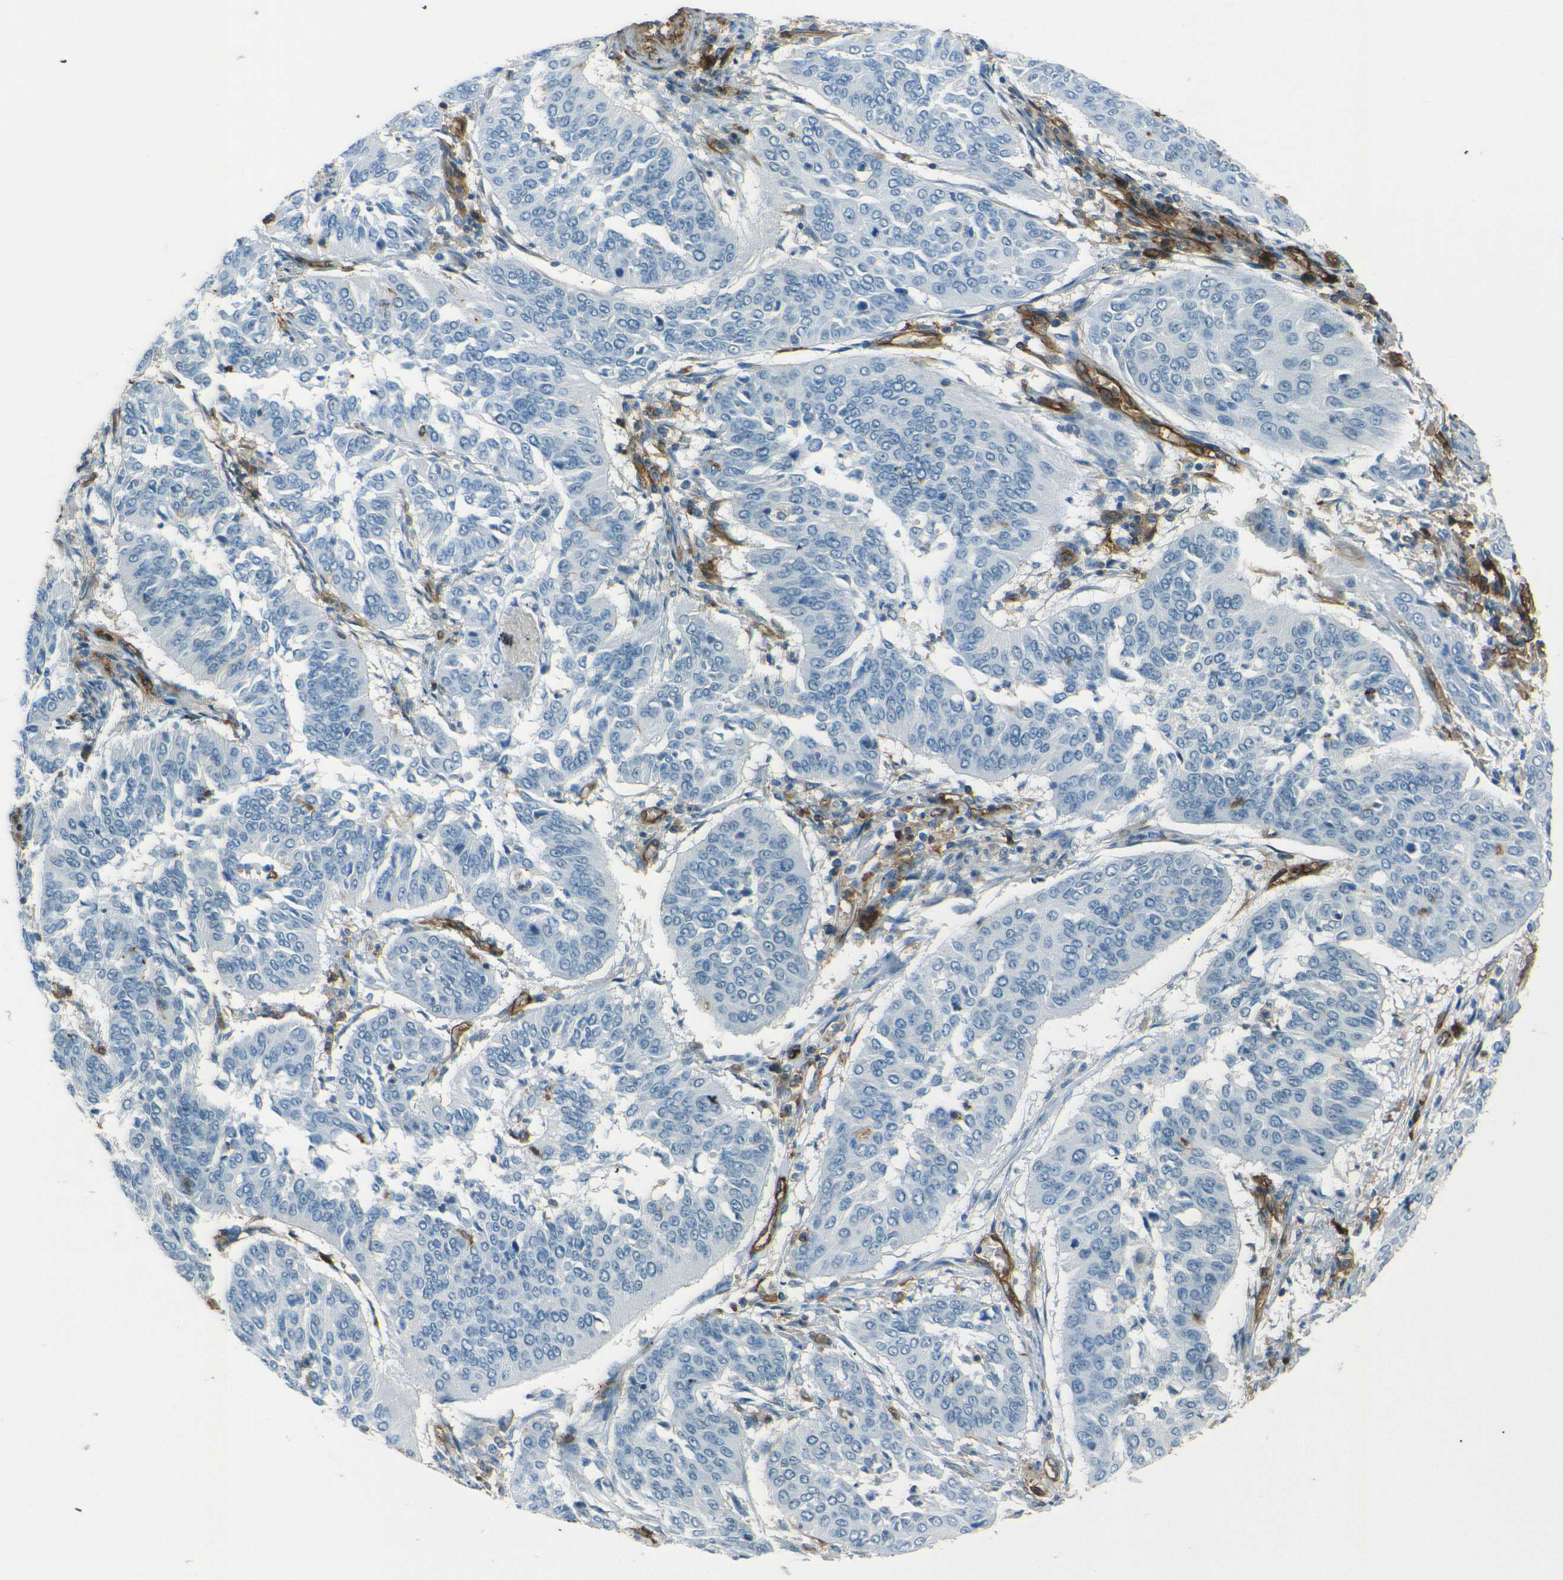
{"staining": {"intensity": "negative", "quantity": "none", "location": "none"}, "tissue": "cervical cancer", "cell_type": "Tumor cells", "image_type": "cancer", "snomed": [{"axis": "morphology", "description": "Normal tissue, NOS"}, {"axis": "morphology", "description": "Squamous cell carcinoma, NOS"}, {"axis": "topography", "description": "Cervix"}], "caption": "Immunohistochemical staining of cervical cancer (squamous cell carcinoma) exhibits no significant positivity in tumor cells. Brightfield microscopy of immunohistochemistry stained with DAB (brown) and hematoxylin (blue), captured at high magnification.", "gene": "ENTPD1", "patient": {"sex": "female", "age": 39}}